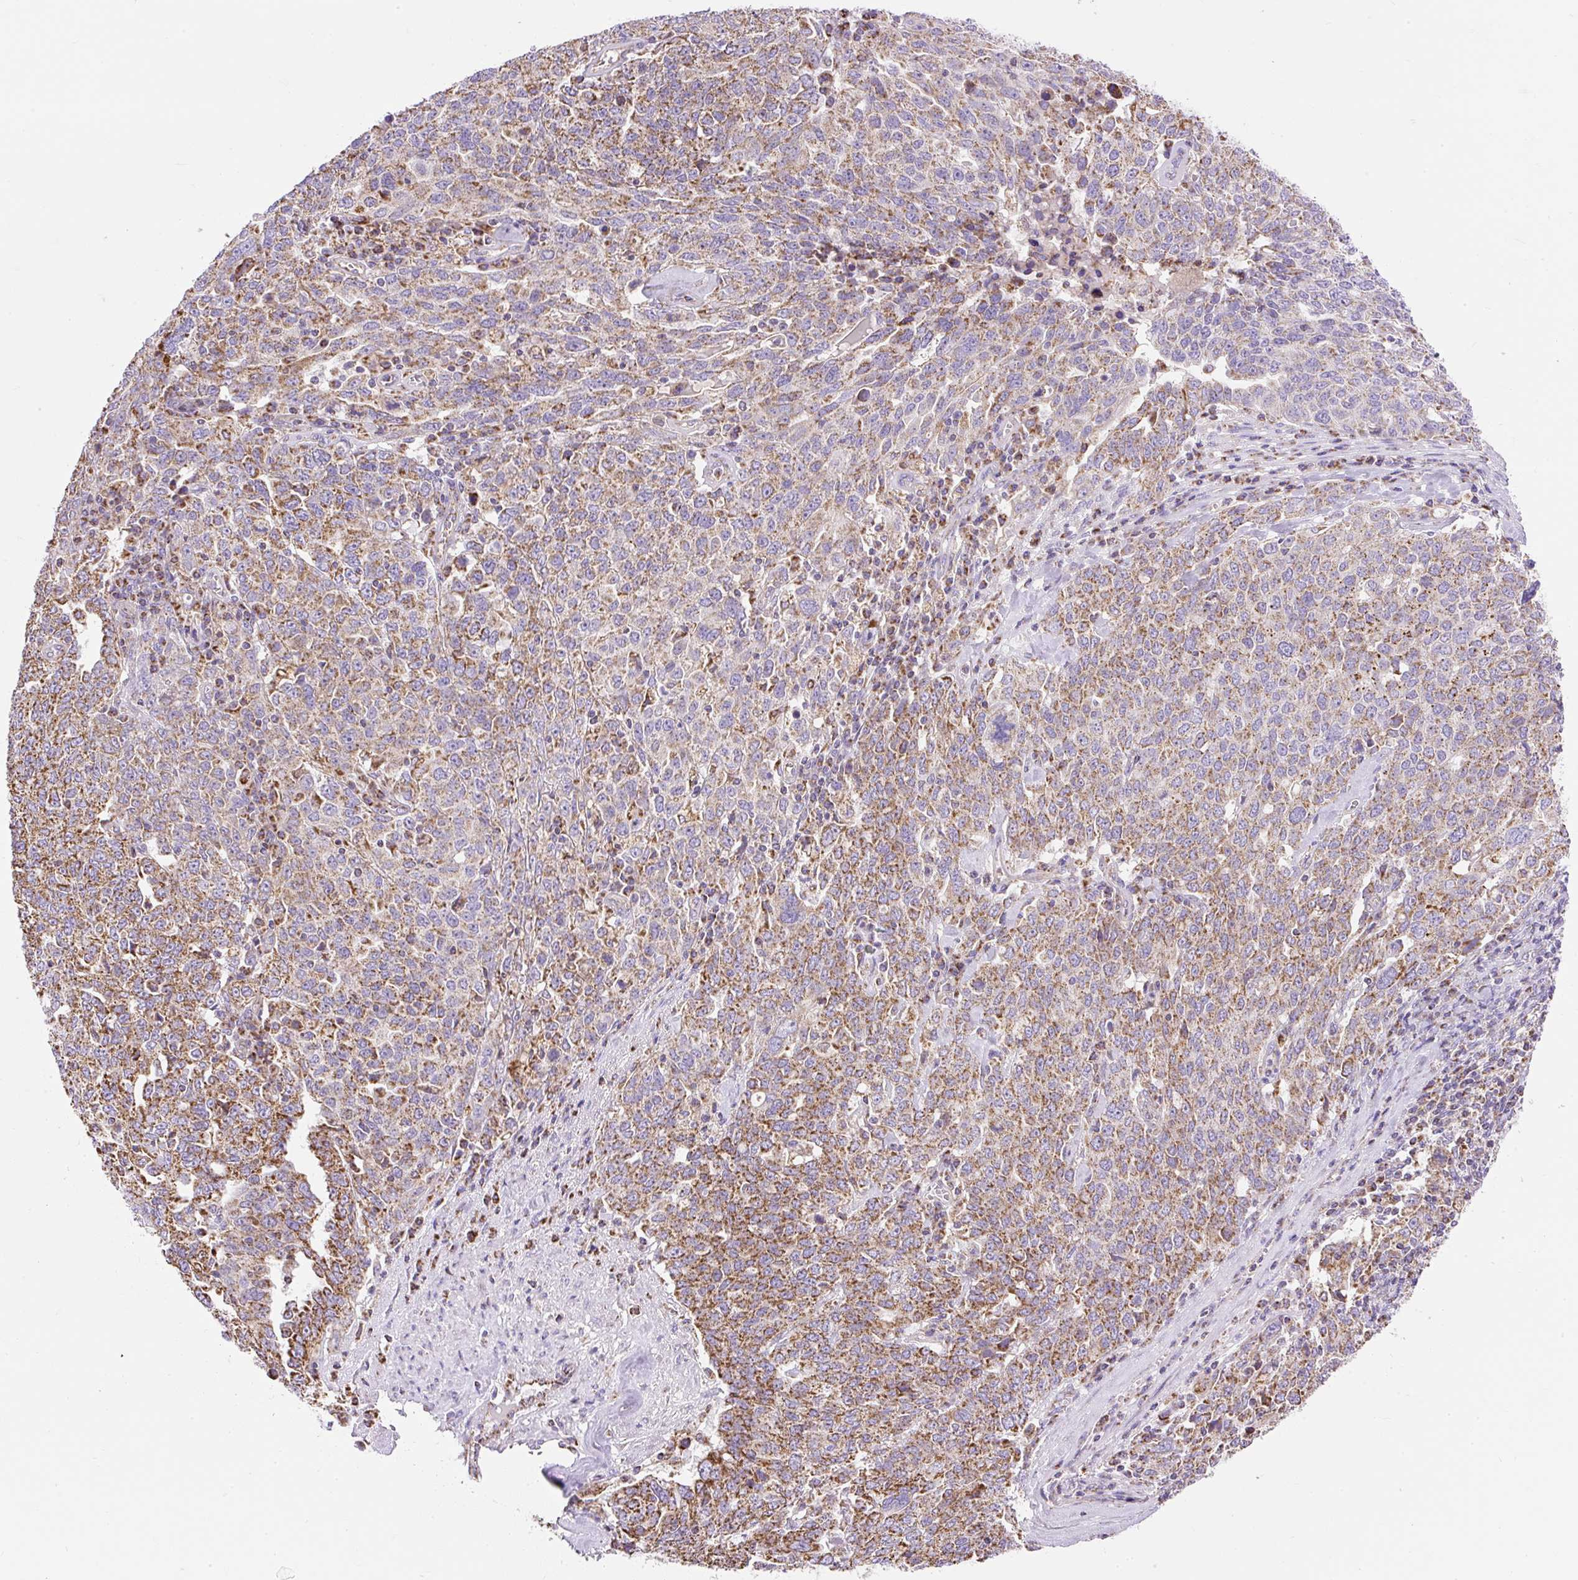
{"staining": {"intensity": "moderate", "quantity": ">75%", "location": "cytoplasmic/membranous"}, "tissue": "ovarian cancer", "cell_type": "Tumor cells", "image_type": "cancer", "snomed": [{"axis": "morphology", "description": "Carcinoma, endometroid"}, {"axis": "topography", "description": "Ovary"}], "caption": "Moderate cytoplasmic/membranous expression for a protein is seen in about >75% of tumor cells of ovarian cancer using IHC.", "gene": "DAAM2", "patient": {"sex": "female", "age": 62}}